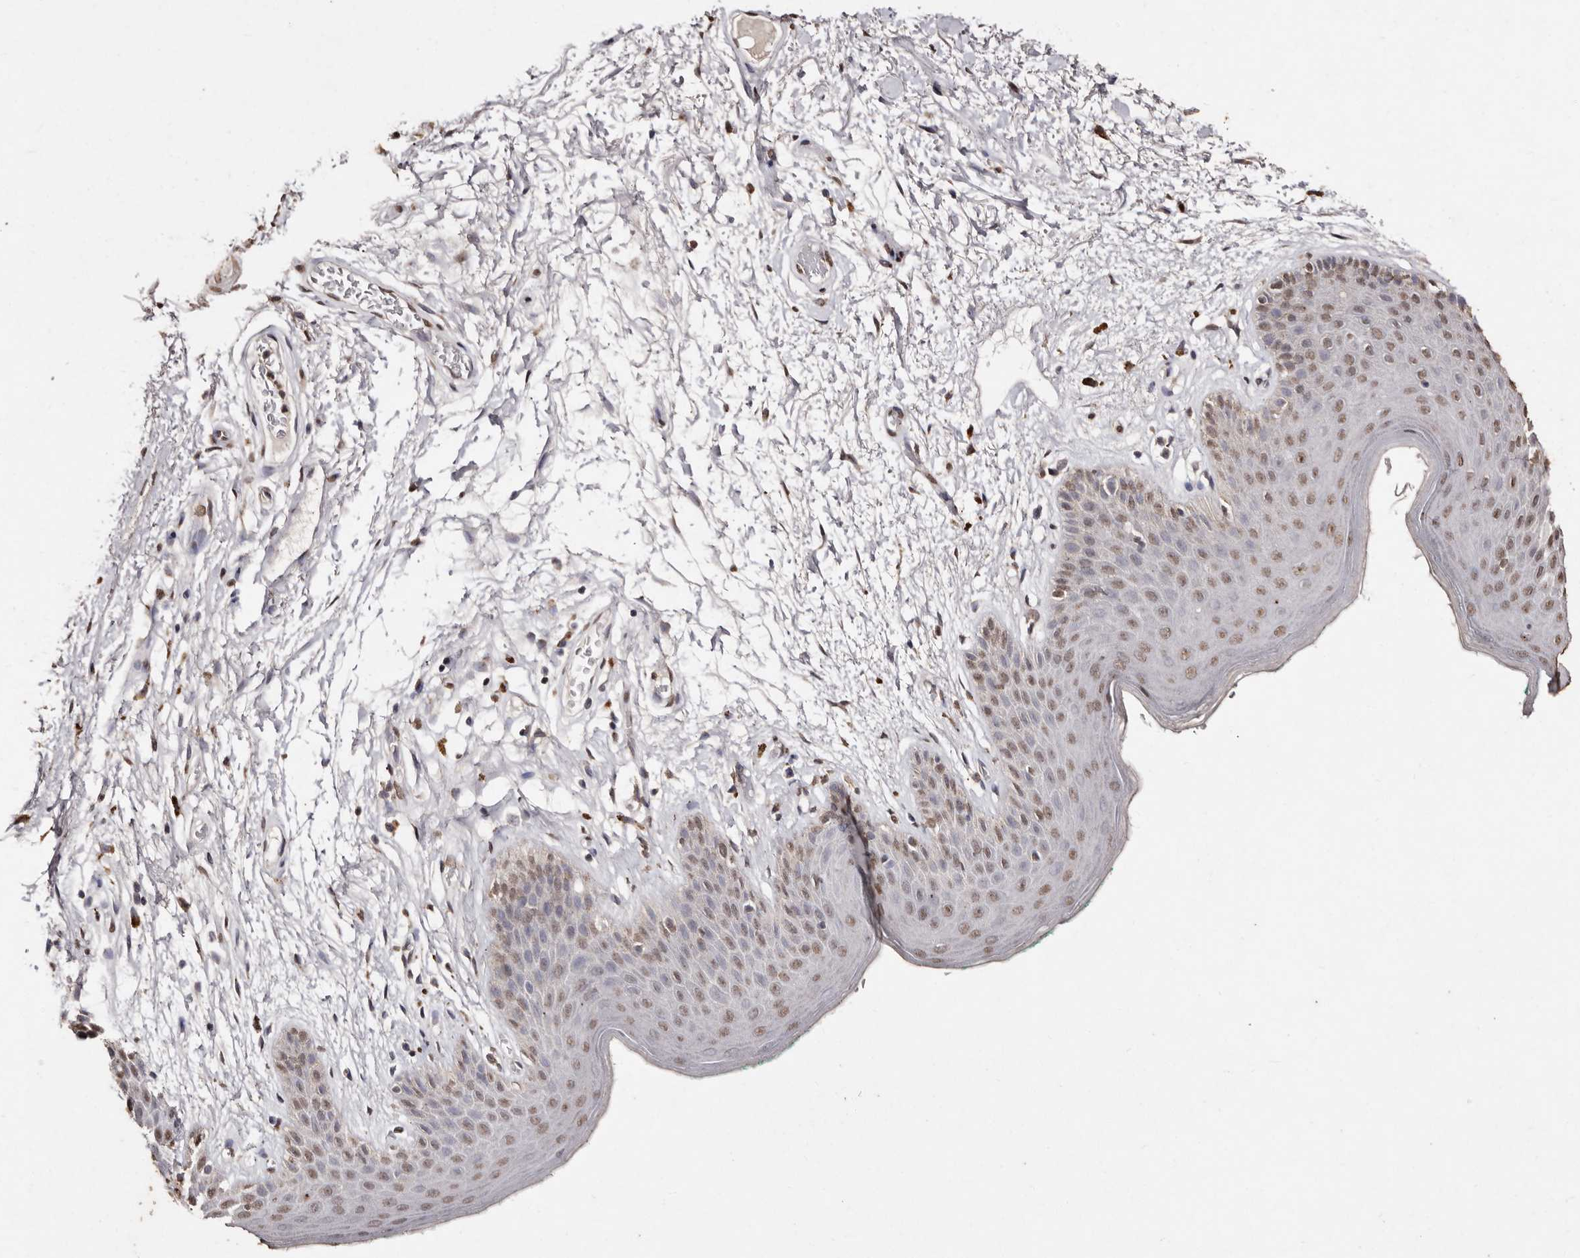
{"staining": {"intensity": "moderate", "quantity": "<25%", "location": "nuclear"}, "tissue": "skin", "cell_type": "Epidermal cells", "image_type": "normal", "snomed": [{"axis": "morphology", "description": "Normal tissue, NOS"}, {"axis": "topography", "description": "Anal"}], "caption": "Immunohistochemical staining of unremarkable skin displays moderate nuclear protein expression in about <25% of epidermal cells.", "gene": "ERBB4", "patient": {"sex": "male", "age": 74}}